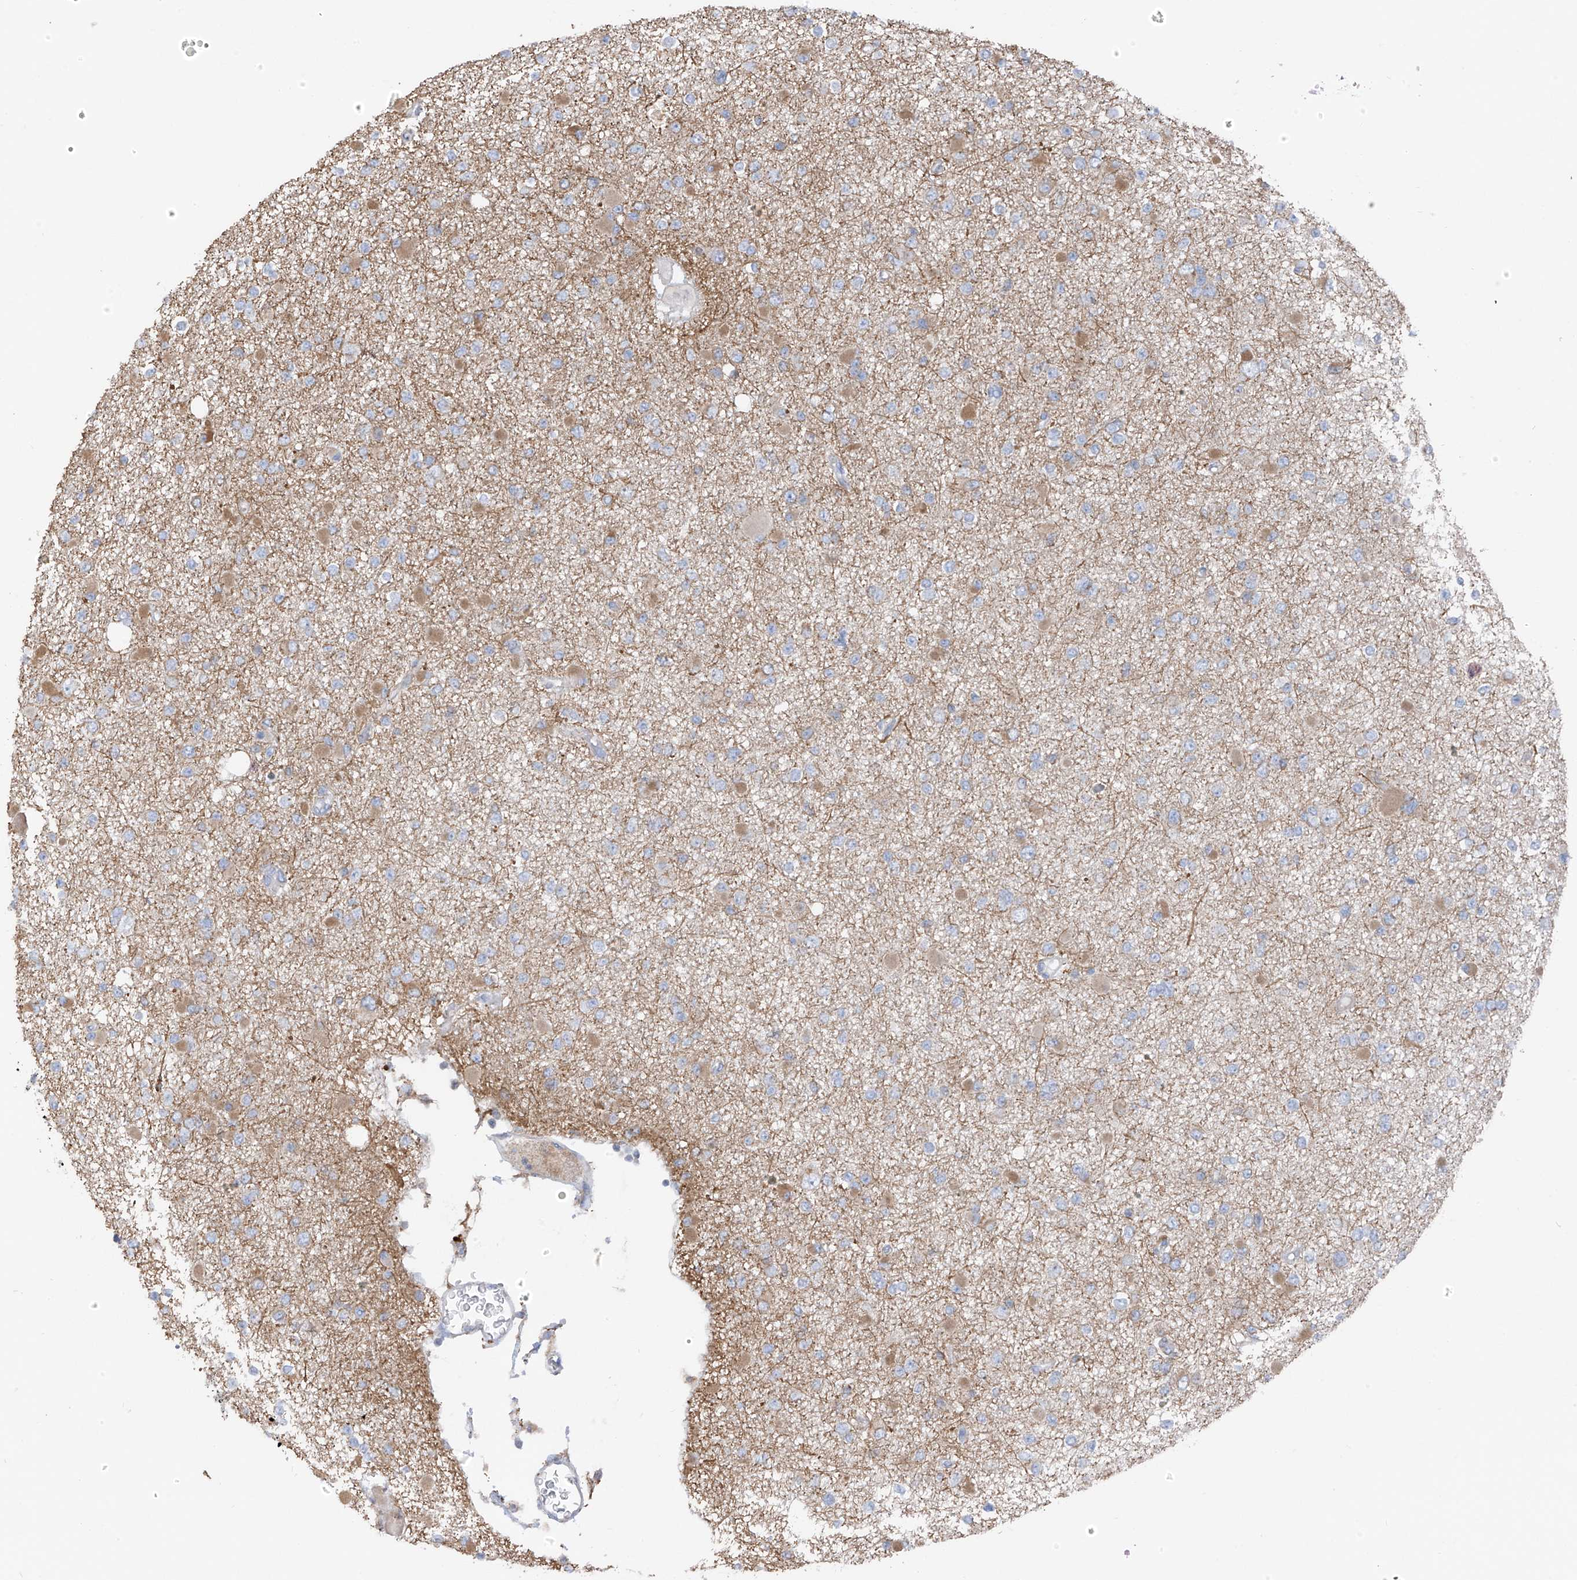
{"staining": {"intensity": "negative", "quantity": "none", "location": "none"}, "tissue": "glioma", "cell_type": "Tumor cells", "image_type": "cancer", "snomed": [{"axis": "morphology", "description": "Glioma, malignant, Low grade"}, {"axis": "topography", "description": "Brain"}], "caption": "High magnification brightfield microscopy of glioma stained with DAB (brown) and counterstained with hematoxylin (blue): tumor cells show no significant expression. Brightfield microscopy of immunohistochemistry stained with DAB (brown) and hematoxylin (blue), captured at high magnification.", "gene": "GALNTL6", "patient": {"sex": "female", "age": 22}}